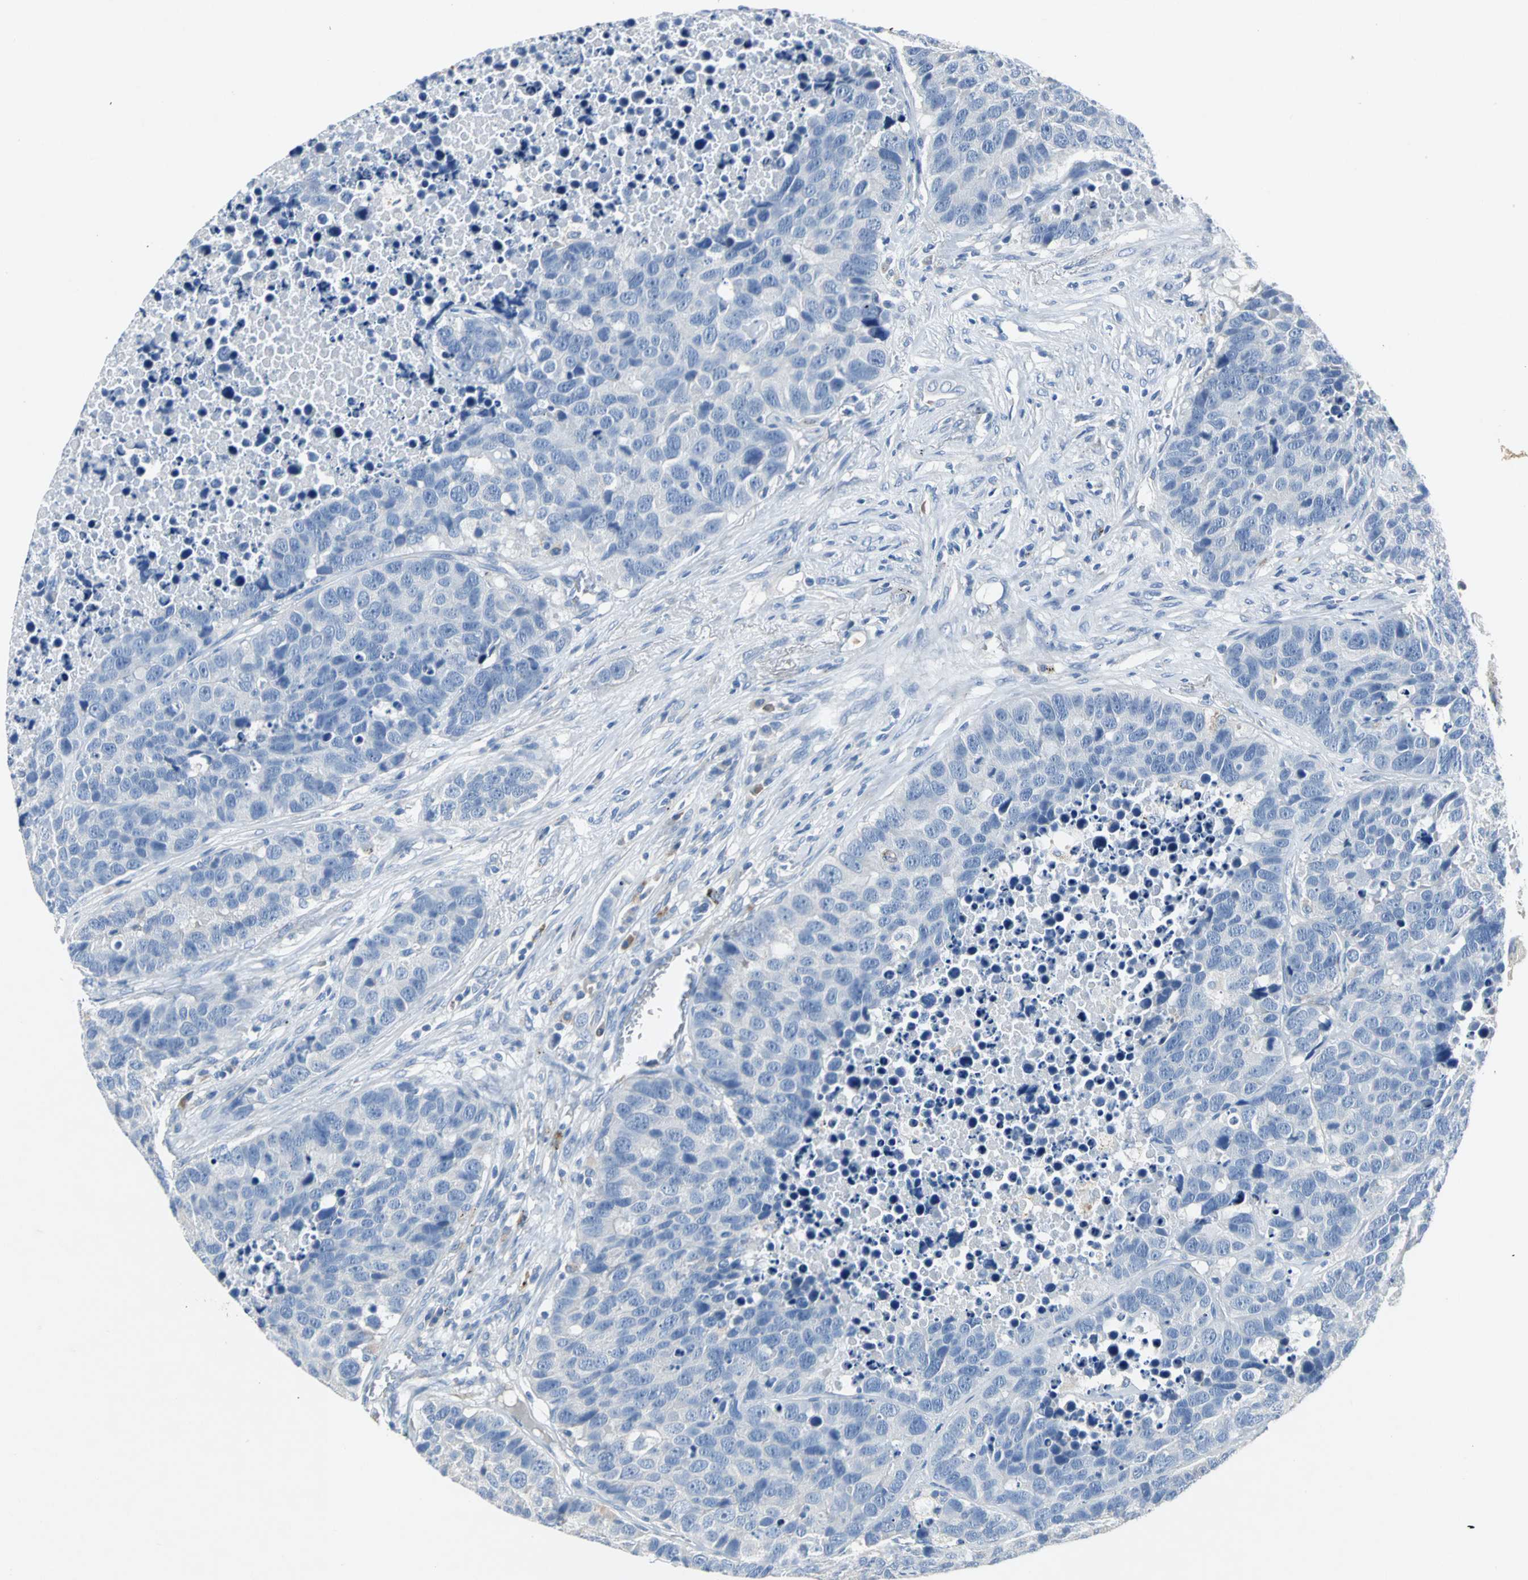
{"staining": {"intensity": "negative", "quantity": "none", "location": "none"}, "tissue": "carcinoid", "cell_type": "Tumor cells", "image_type": "cancer", "snomed": [{"axis": "morphology", "description": "Carcinoid, malignant, NOS"}, {"axis": "topography", "description": "Lung"}], "caption": "This is an immunohistochemistry photomicrograph of human malignant carcinoid. There is no staining in tumor cells.", "gene": "EFNB3", "patient": {"sex": "male", "age": 60}}